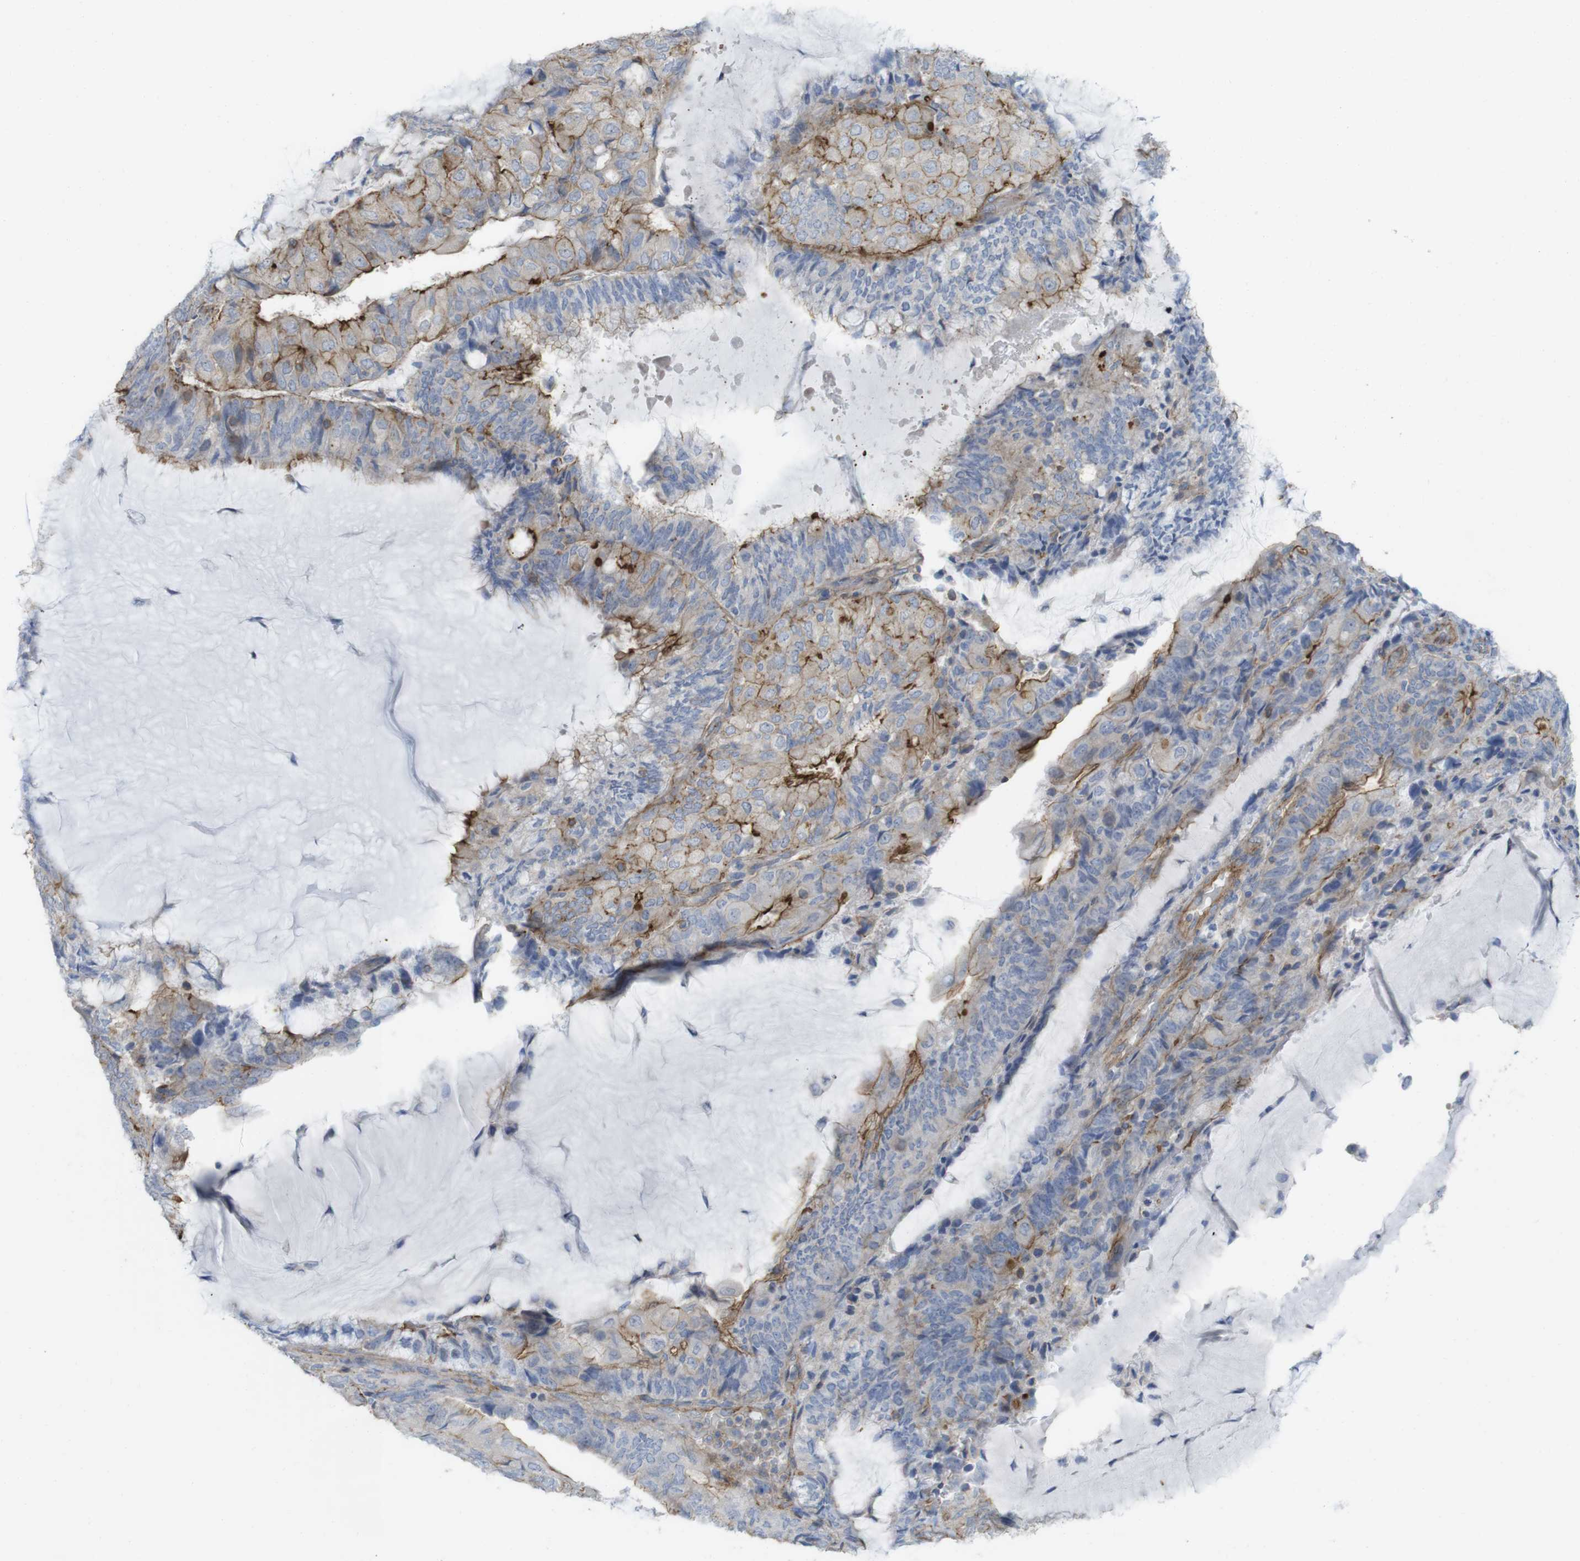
{"staining": {"intensity": "moderate", "quantity": "<25%", "location": "cytoplasmic/membranous"}, "tissue": "endometrial cancer", "cell_type": "Tumor cells", "image_type": "cancer", "snomed": [{"axis": "morphology", "description": "Adenocarcinoma, NOS"}, {"axis": "topography", "description": "Endometrium"}], "caption": "Adenocarcinoma (endometrial) stained for a protein reveals moderate cytoplasmic/membranous positivity in tumor cells.", "gene": "PREX2", "patient": {"sex": "female", "age": 81}}